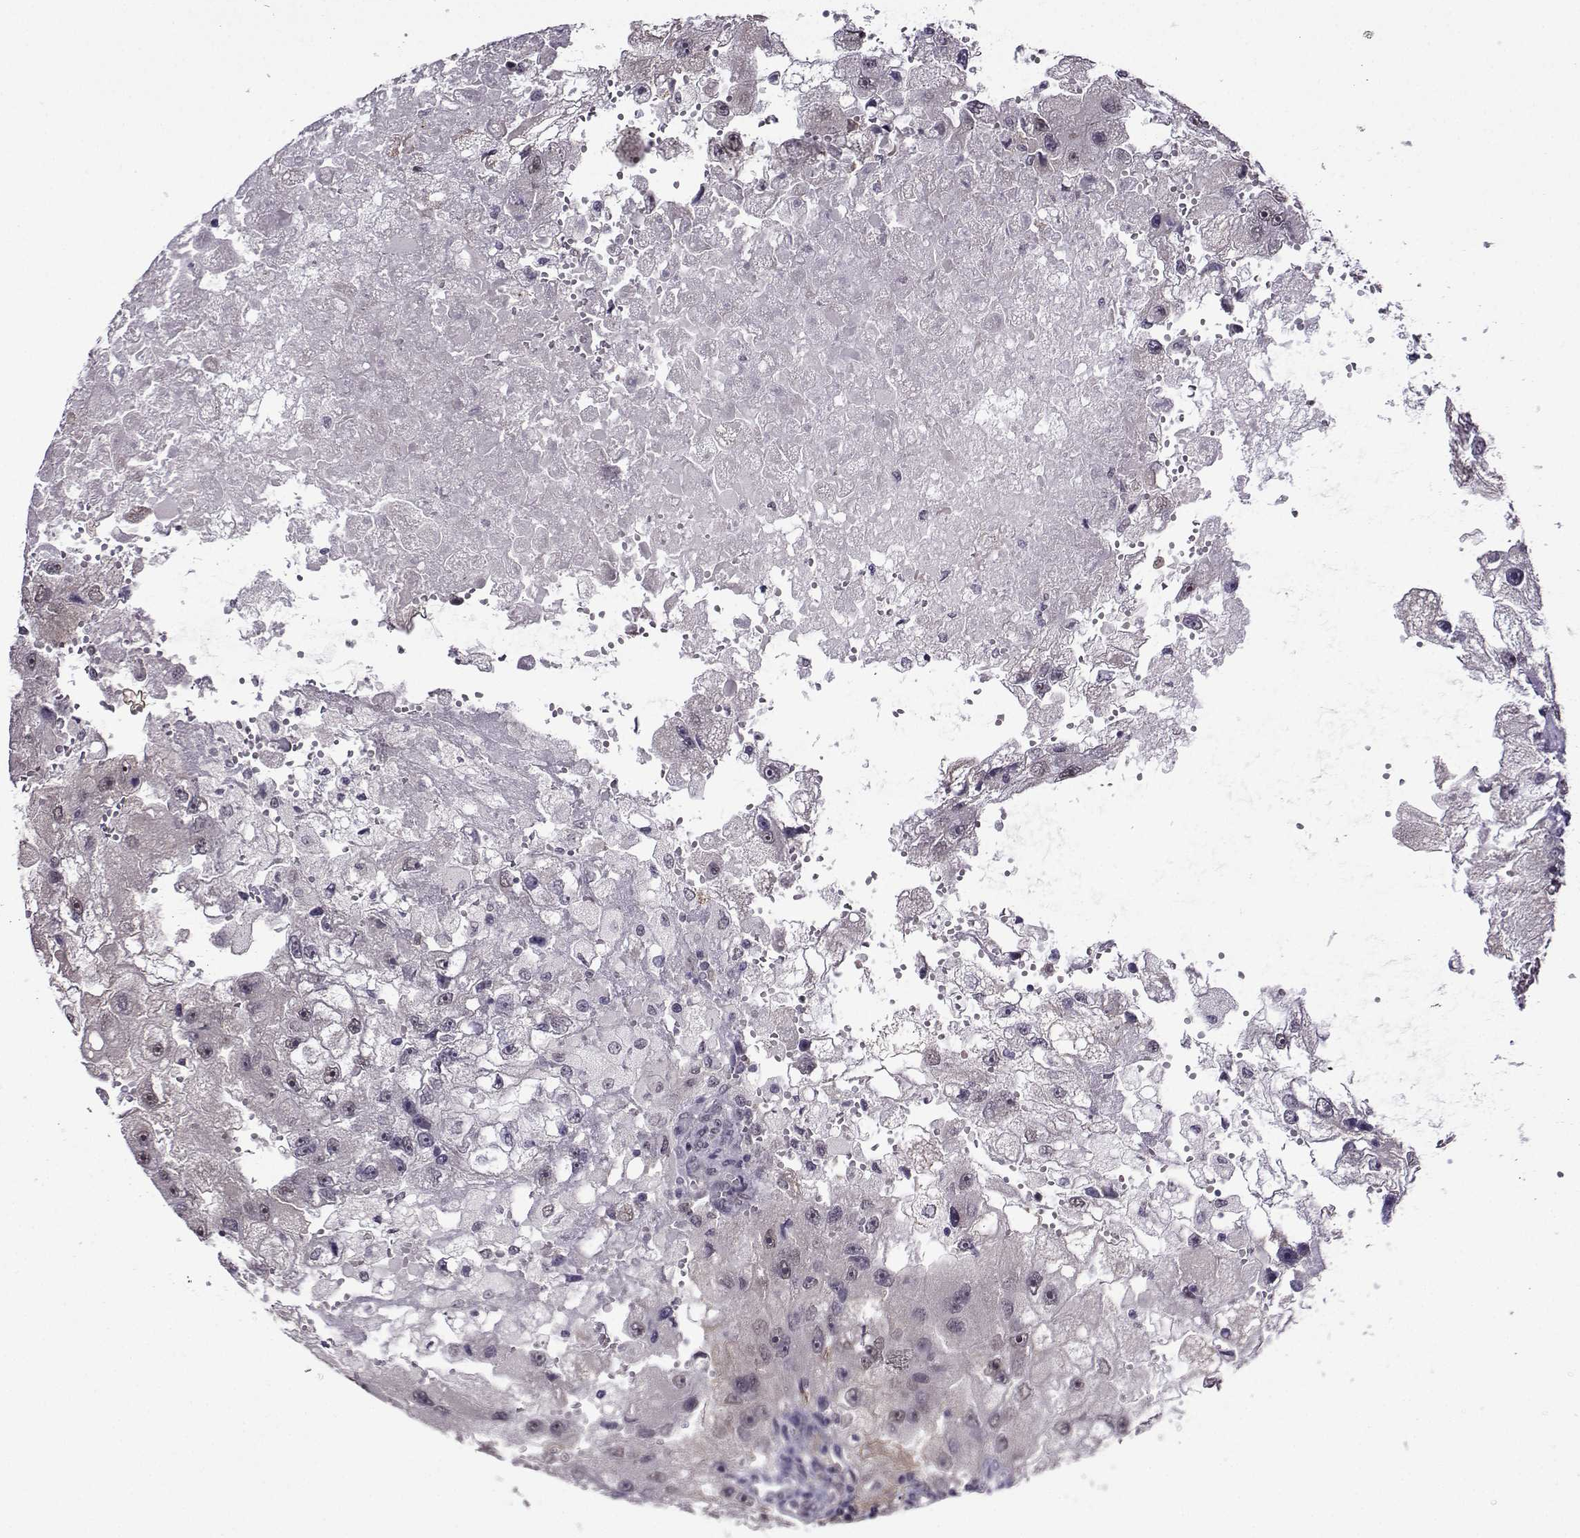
{"staining": {"intensity": "moderate", "quantity": "<25%", "location": "cytoplasmic/membranous"}, "tissue": "renal cancer", "cell_type": "Tumor cells", "image_type": "cancer", "snomed": [{"axis": "morphology", "description": "Adenocarcinoma, NOS"}, {"axis": "topography", "description": "Kidney"}], "caption": "Protein expression analysis of human renal cancer reveals moderate cytoplasmic/membranous positivity in approximately <25% of tumor cells.", "gene": "DDX20", "patient": {"sex": "male", "age": 63}}